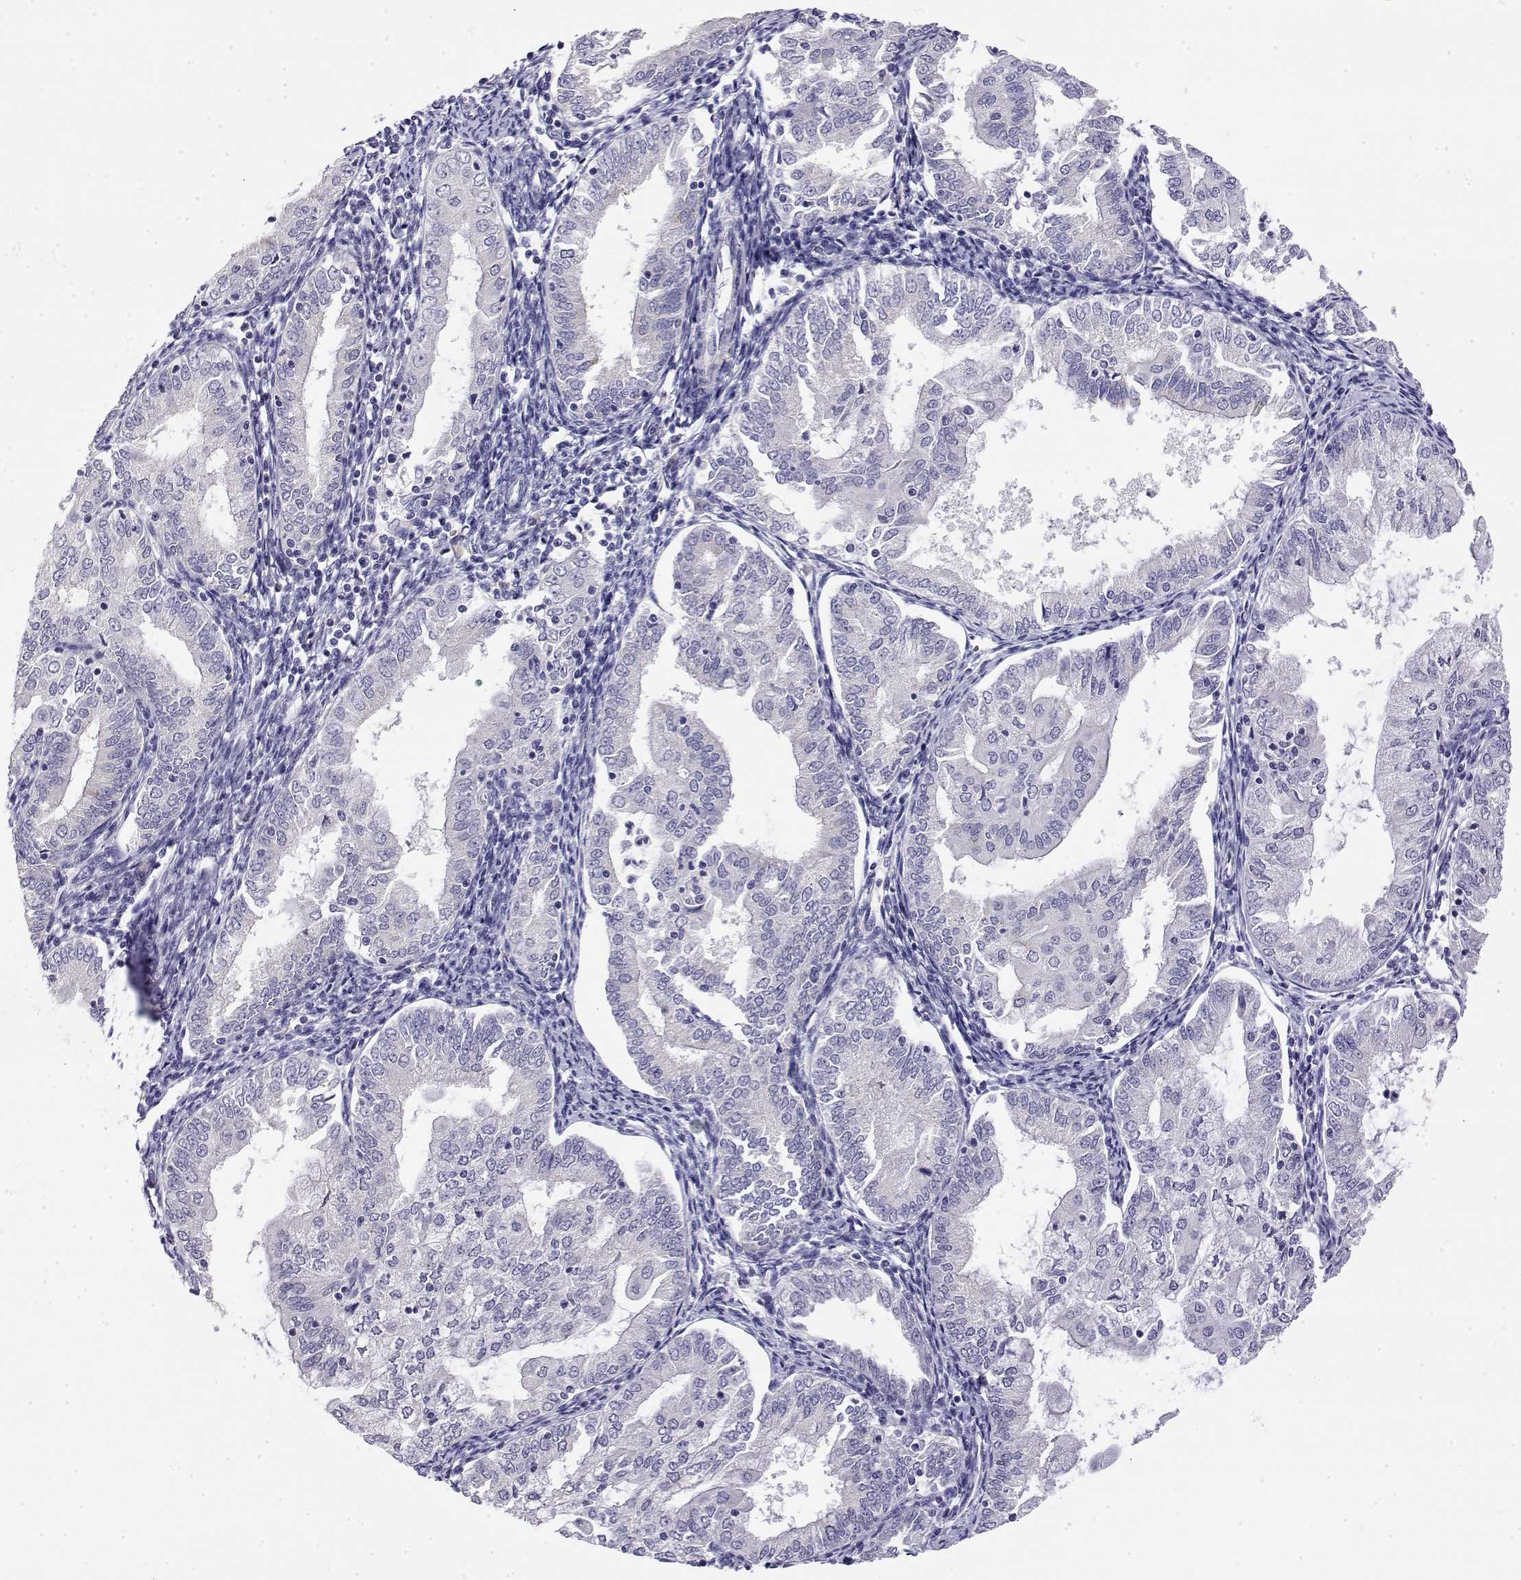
{"staining": {"intensity": "negative", "quantity": "none", "location": "none"}, "tissue": "endometrial cancer", "cell_type": "Tumor cells", "image_type": "cancer", "snomed": [{"axis": "morphology", "description": "Adenocarcinoma, NOS"}, {"axis": "topography", "description": "Endometrium"}], "caption": "Immunohistochemical staining of human endometrial adenocarcinoma demonstrates no significant positivity in tumor cells. (Stains: DAB (3,3'-diaminobenzidine) immunohistochemistry (IHC) with hematoxylin counter stain, Microscopy: brightfield microscopy at high magnification).", "gene": "LY6D", "patient": {"sex": "female", "age": 55}}